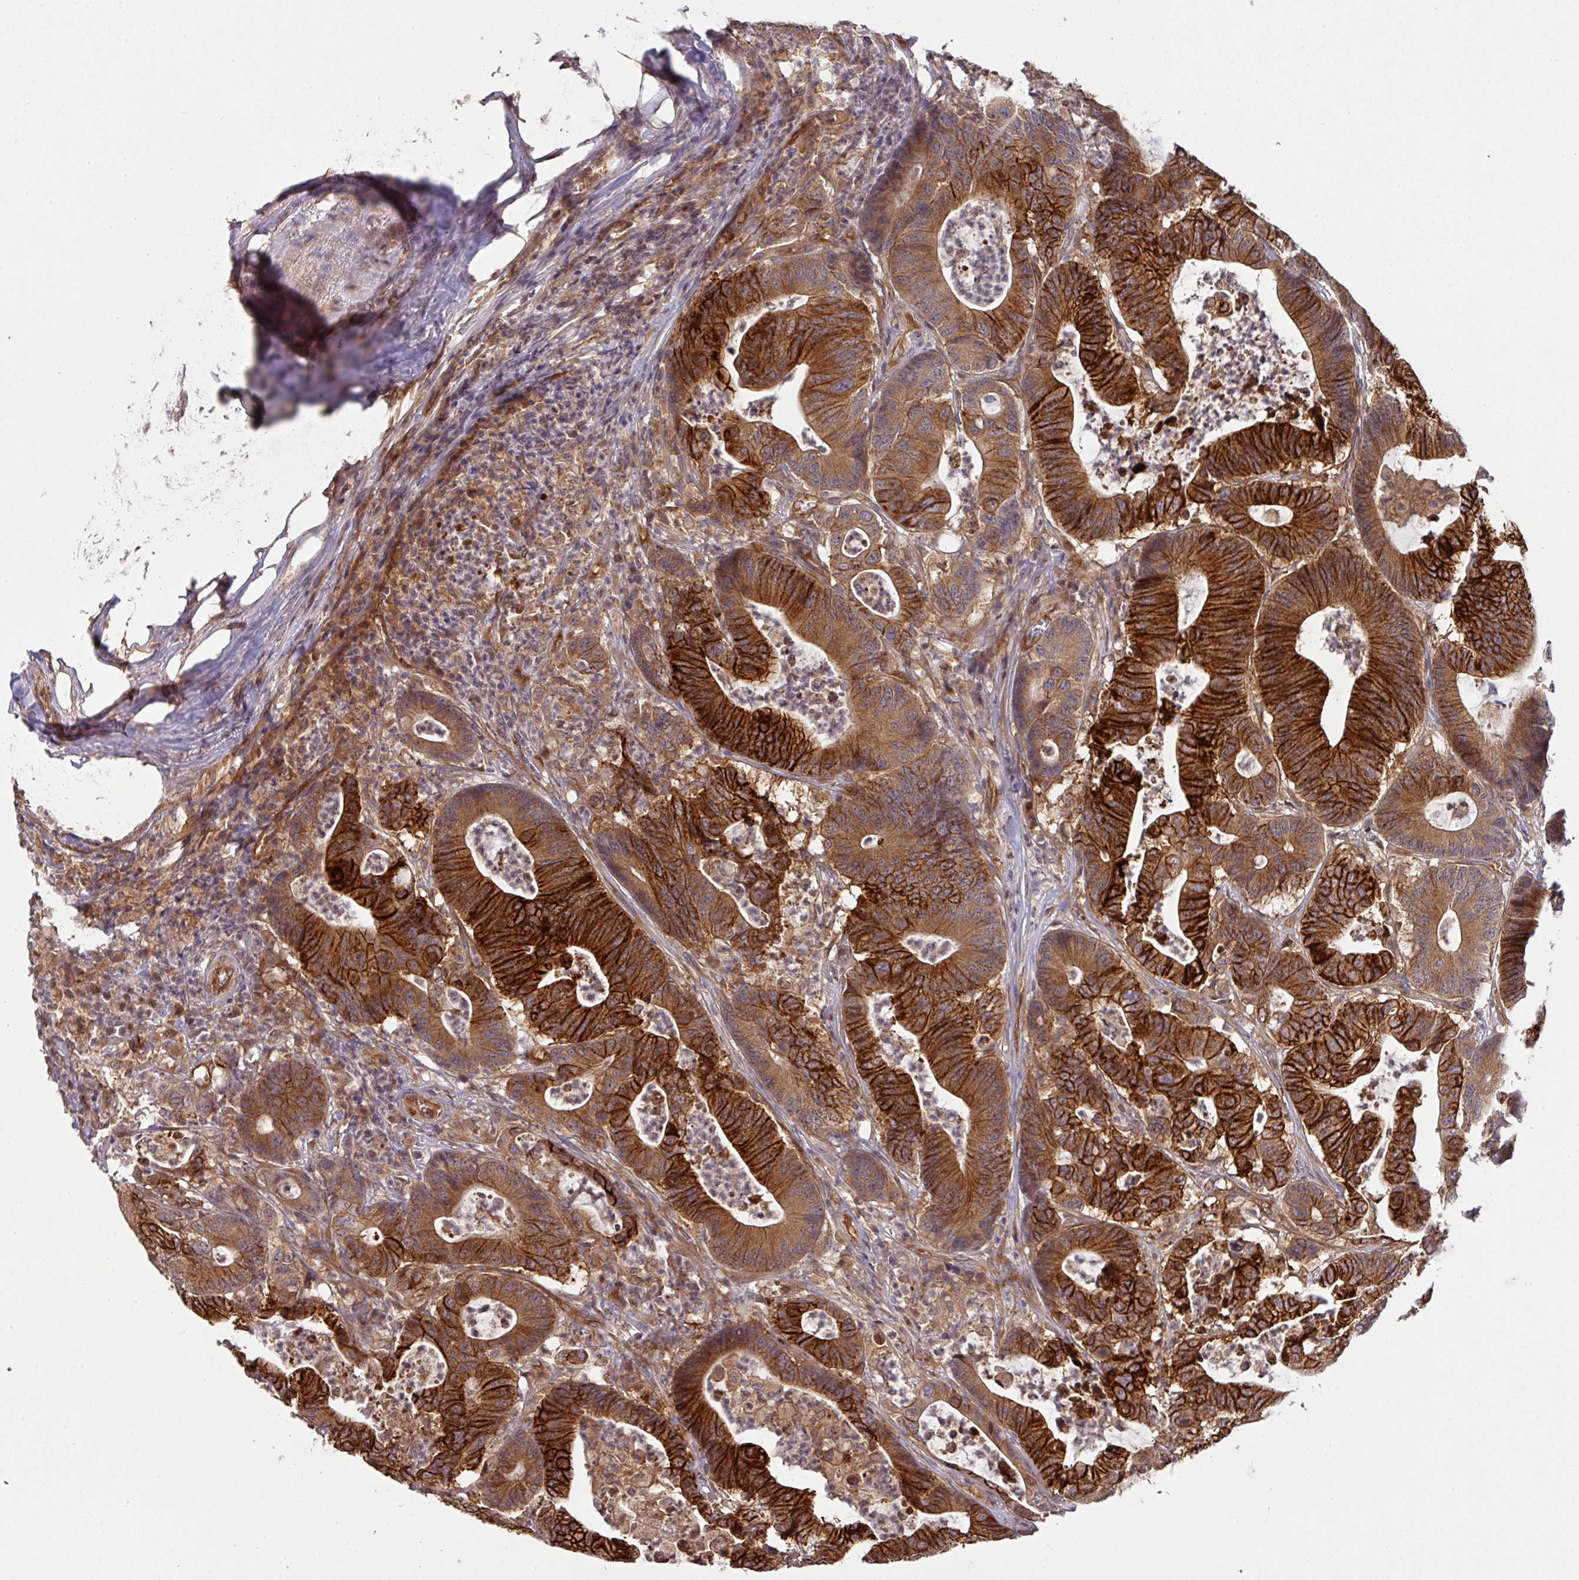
{"staining": {"intensity": "strong", "quantity": ">75%", "location": "cytoplasmic/membranous"}, "tissue": "colorectal cancer", "cell_type": "Tumor cells", "image_type": "cancer", "snomed": [{"axis": "morphology", "description": "Adenocarcinoma, NOS"}, {"axis": "topography", "description": "Colon"}], "caption": "Human colorectal cancer (adenocarcinoma) stained with a protein marker demonstrates strong staining in tumor cells.", "gene": "CYFIP2", "patient": {"sex": "female", "age": 84}}